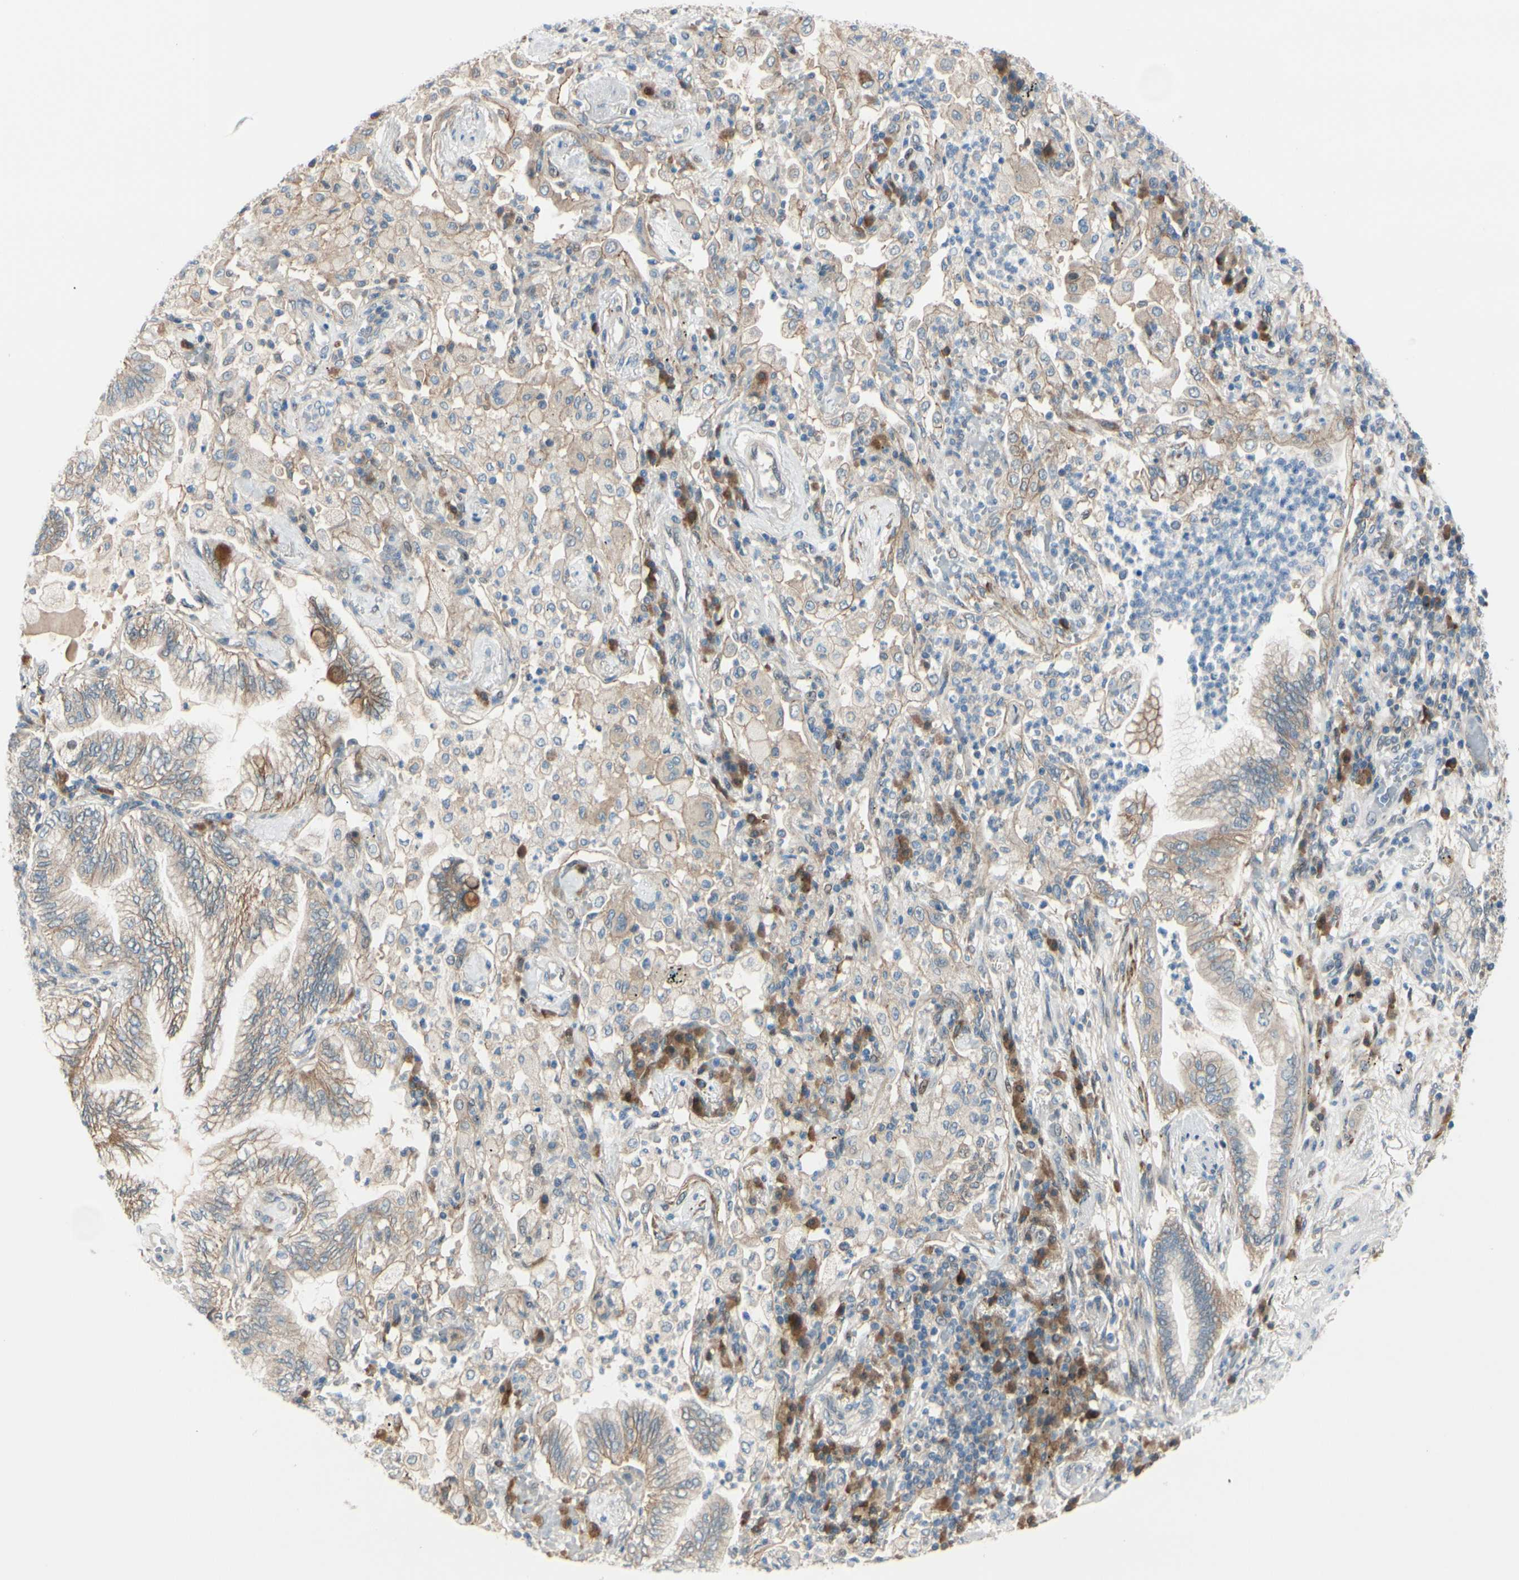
{"staining": {"intensity": "moderate", "quantity": "25%-75%", "location": "cytoplasmic/membranous"}, "tissue": "lung cancer", "cell_type": "Tumor cells", "image_type": "cancer", "snomed": [{"axis": "morphology", "description": "Normal tissue, NOS"}, {"axis": "morphology", "description": "Adenocarcinoma, NOS"}, {"axis": "topography", "description": "Bronchus"}, {"axis": "topography", "description": "Lung"}], "caption": "Immunohistochemical staining of lung cancer displays medium levels of moderate cytoplasmic/membranous protein staining in about 25%-75% of tumor cells. Nuclei are stained in blue.", "gene": "PTTG1", "patient": {"sex": "female", "age": 70}}